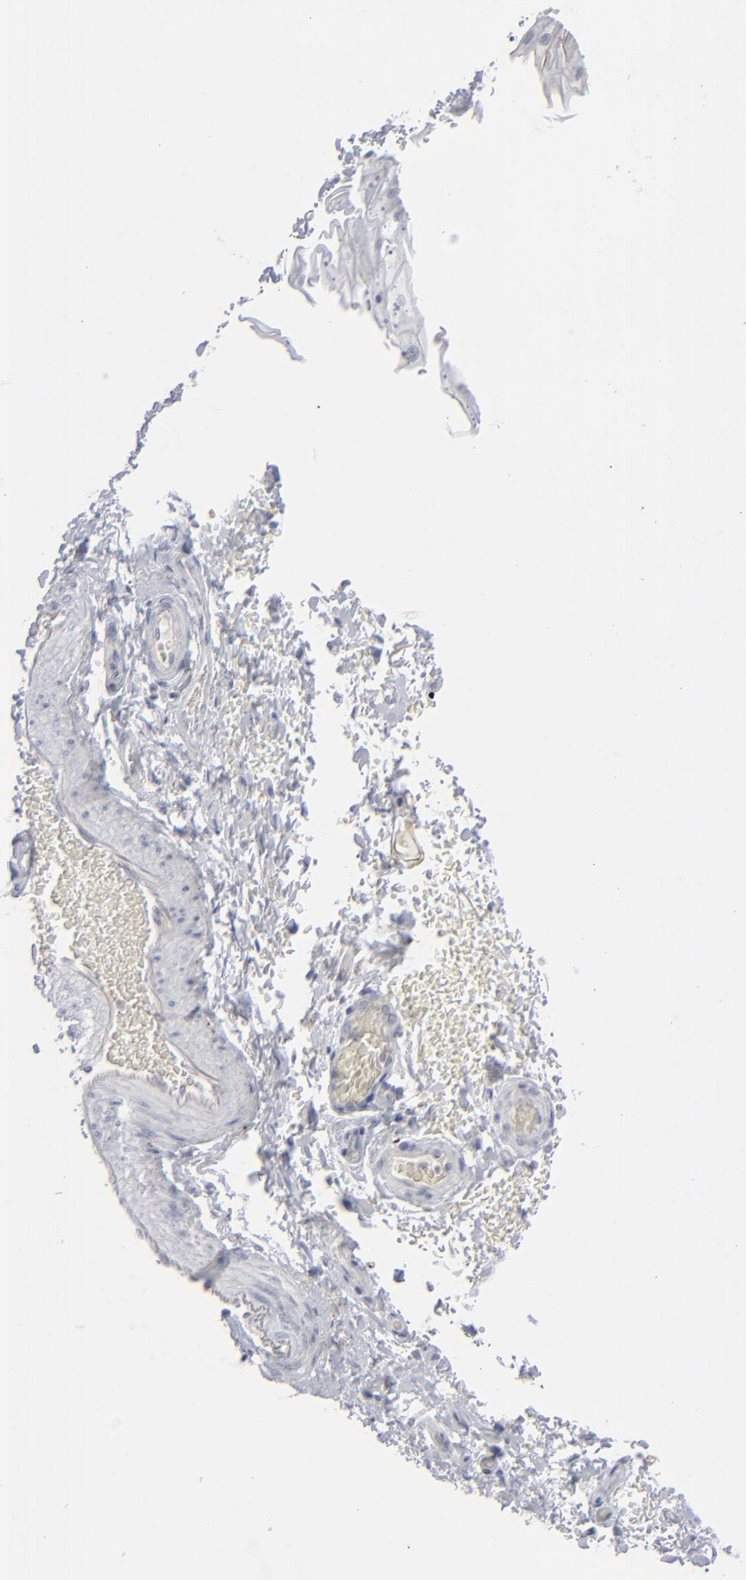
{"staining": {"intensity": "weak", "quantity": "<25%", "location": "cytoplasmic/membranous"}, "tissue": "esophagus", "cell_type": "Squamous epithelial cells", "image_type": "normal", "snomed": [{"axis": "morphology", "description": "Normal tissue, NOS"}, {"axis": "topography", "description": "Esophagus"}], "caption": "Immunohistochemistry of benign esophagus displays no staining in squamous epithelial cells.", "gene": "NUP88", "patient": {"sex": "male", "age": 62}}